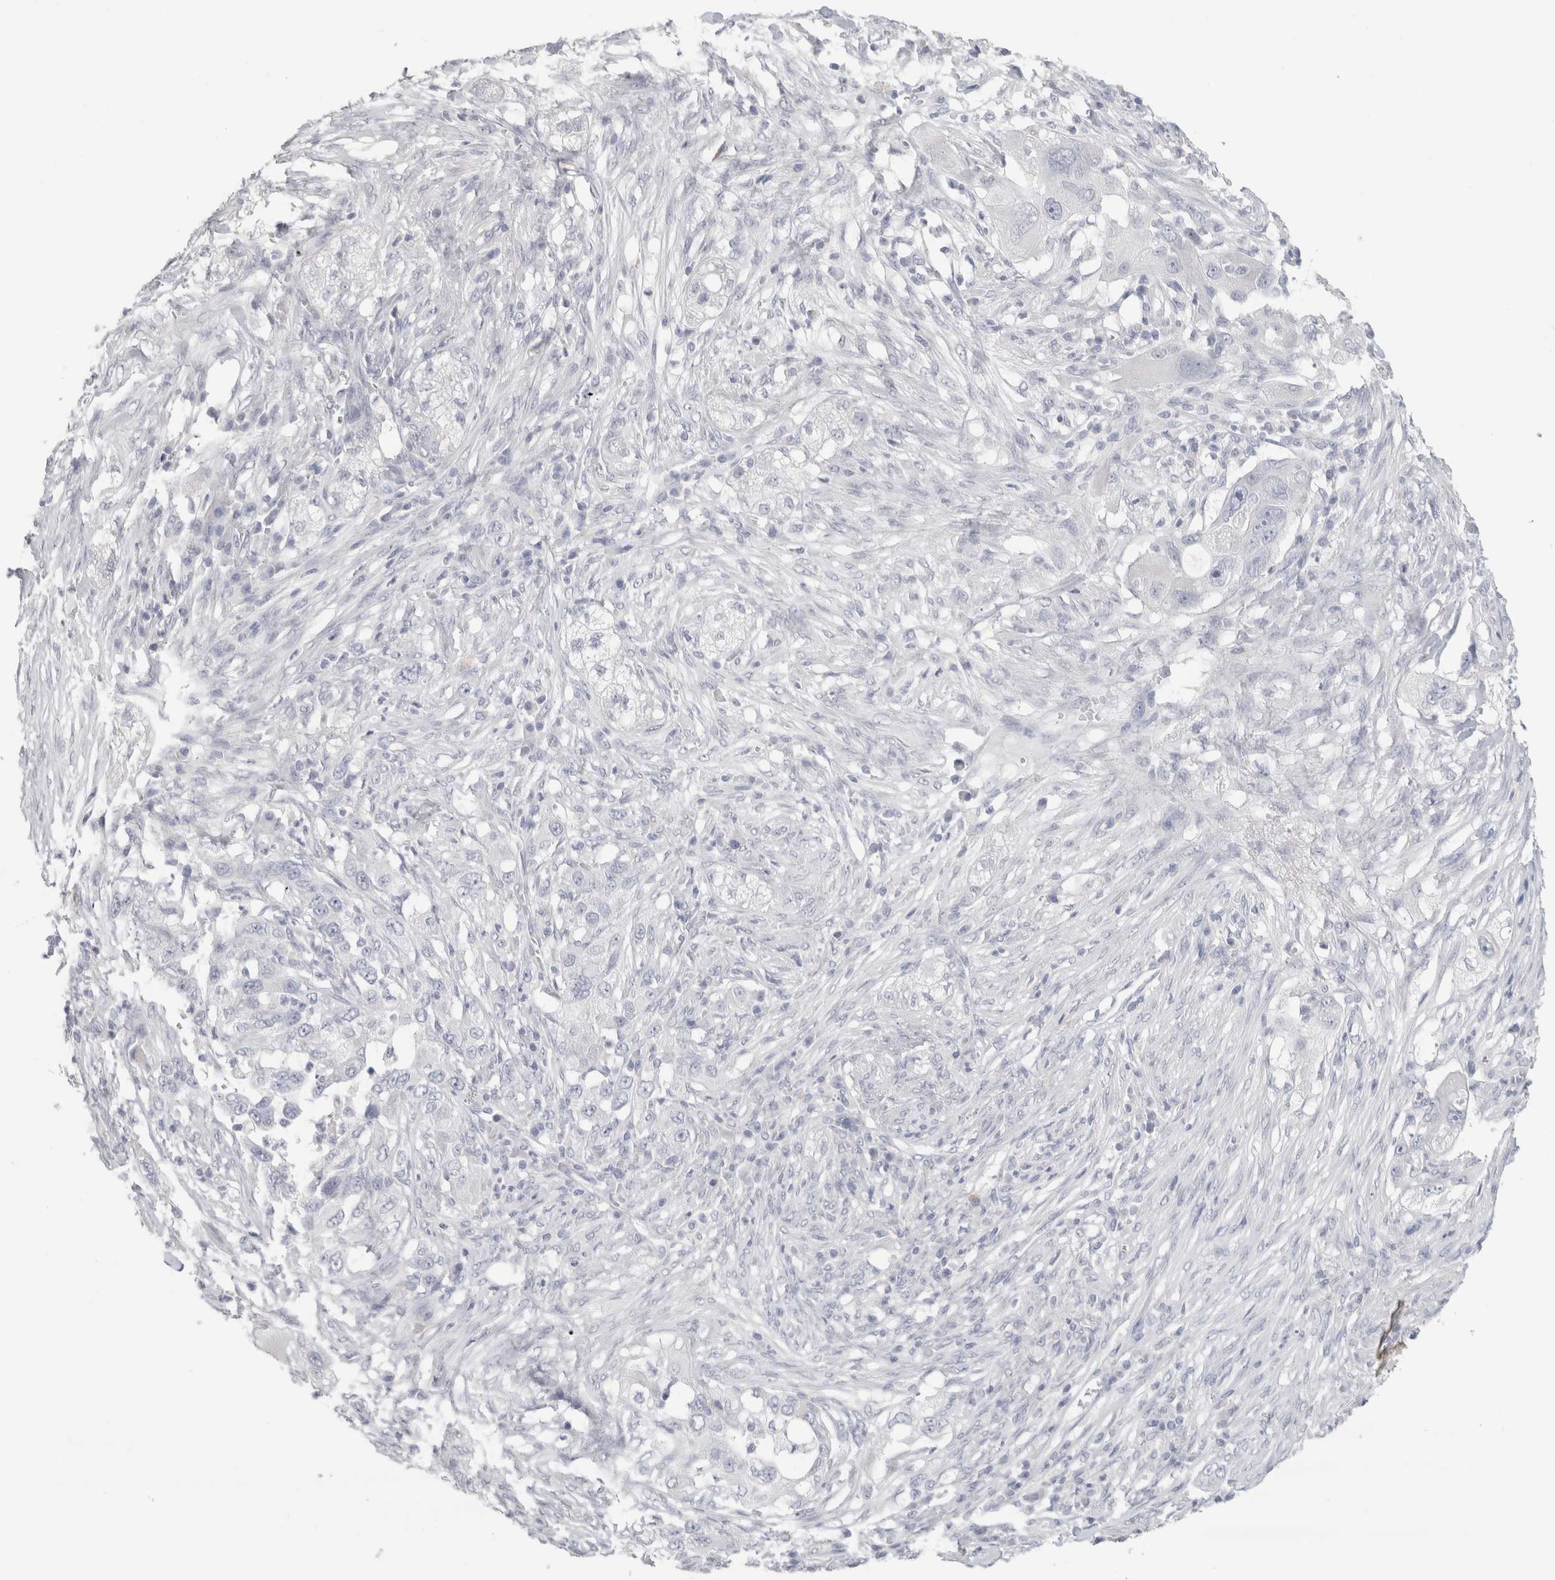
{"staining": {"intensity": "negative", "quantity": "none", "location": "none"}, "tissue": "pancreatic cancer", "cell_type": "Tumor cells", "image_type": "cancer", "snomed": [{"axis": "morphology", "description": "Adenocarcinoma, NOS"}, {"axis": "topography", "description": "Pancreas"}], "caption": "An image of pancreatic cancer (adenocarcinoma) stained for a protein shows no brown staining in tumor cells.", "gene": "SLC6A1", "patient": {"sex": "female", "age": 78}}